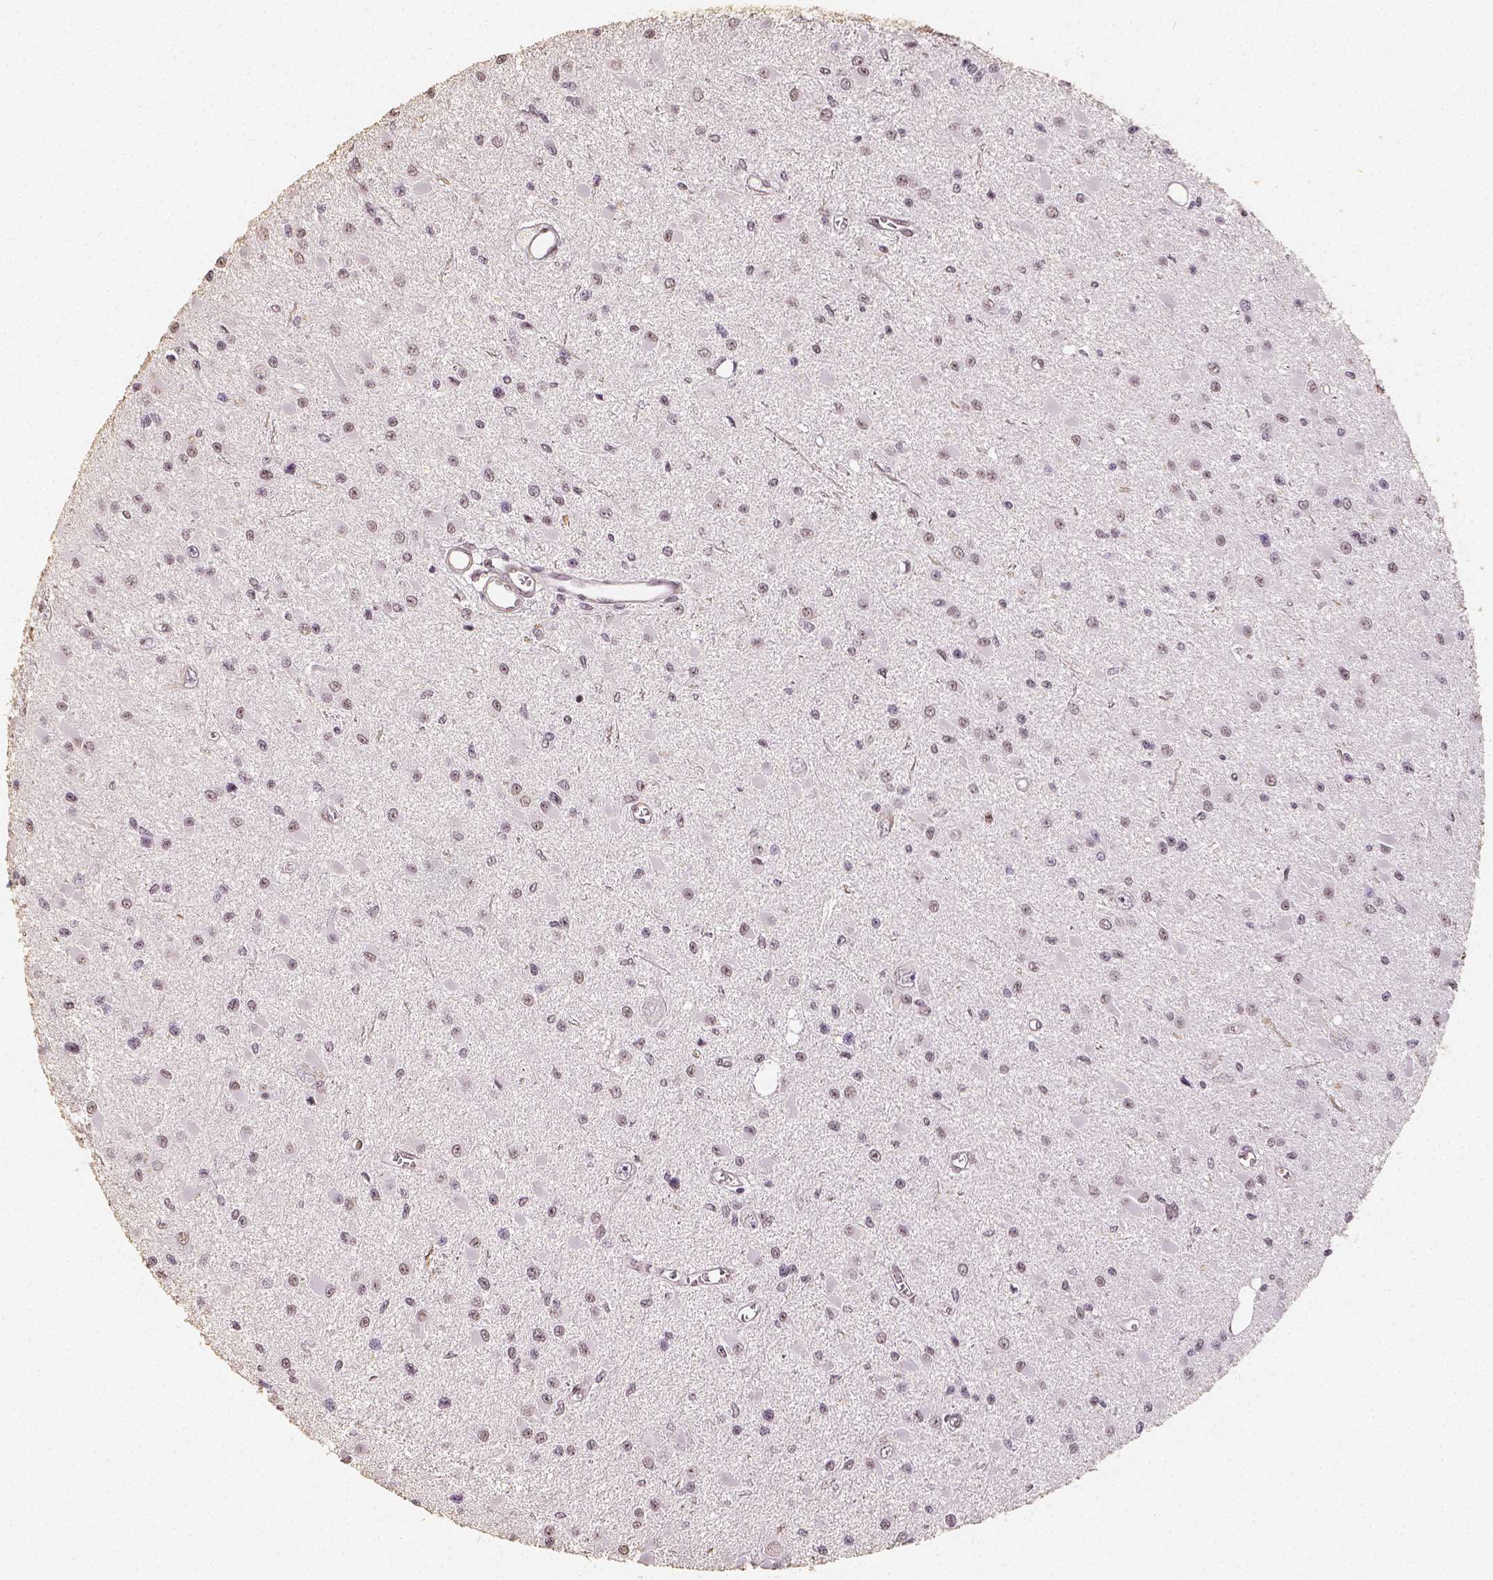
{"staining": {"intensity": "weak", "quantity": "<25%", "location": "nuclear"}, "tissue": "glioma", "cell_type": "Tumor cells", "image_type": "cancer", "snomed": [{"axis": "morphology", "description": "Glioma, malignant, High grade"}, {"axis": "topography", "description": "Brain"}], "caption": "A high-resolution photomicrograph shows immunohistochemistry staining of malignant glioma (high-grade), which displays no significant positivity in tumor cells. (IHC, brightfield microscopy, high magnification).", "gene": "HDAC1", "patient": {"sex": "male", "age": 54}}